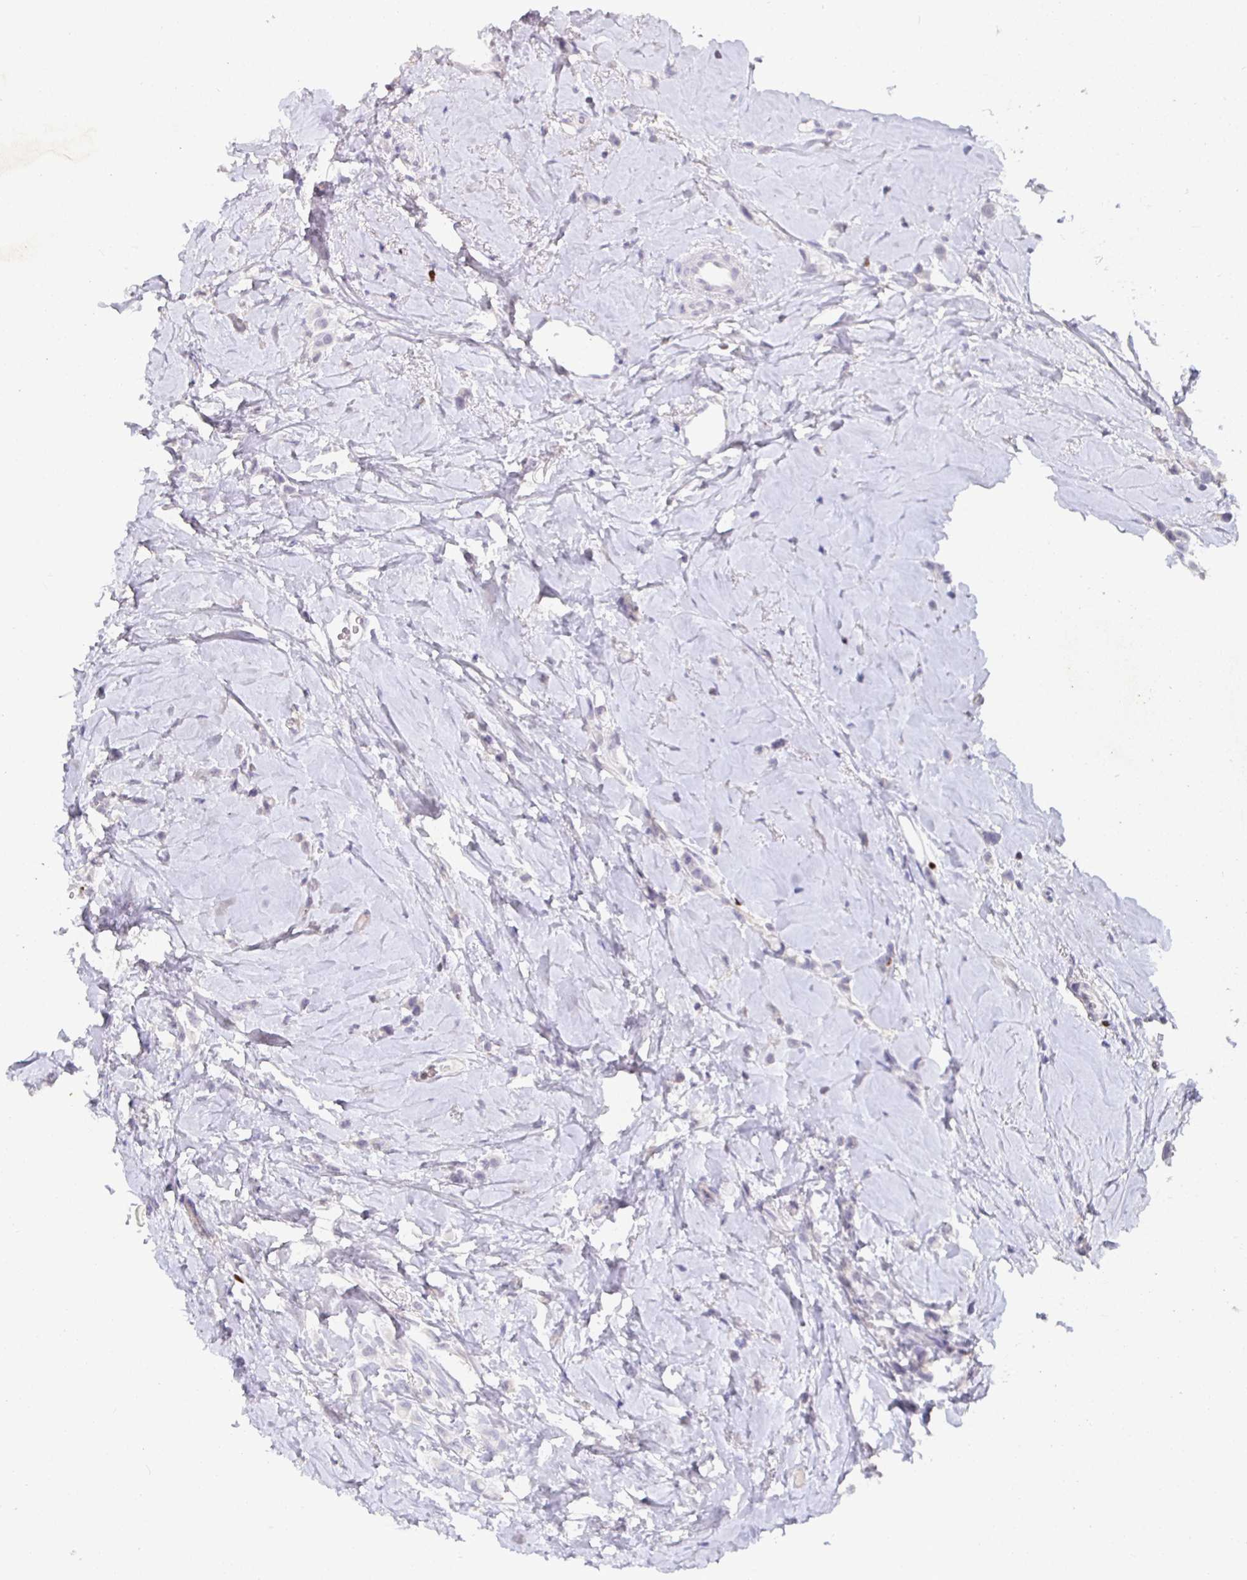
{"staining": {"intensity": "negative", "quantity": "none", "location": "none"}, "tissue": "breast cancer", "cell_type": "Tumor cells", "image_type": "cancer", "snomed": [{"axis": "morphology", "description": "Lobular carcinoma"}, {"axis": "topography", "description": "Breast"}], "caption": "A high-resolution histopathology image shows immunohistochemistry staining of breast lobular carcinoma, which reveals no significant expression in tumor cells.", "gene": "SATB1", "patient": {"sex": "female", "age": 66}}